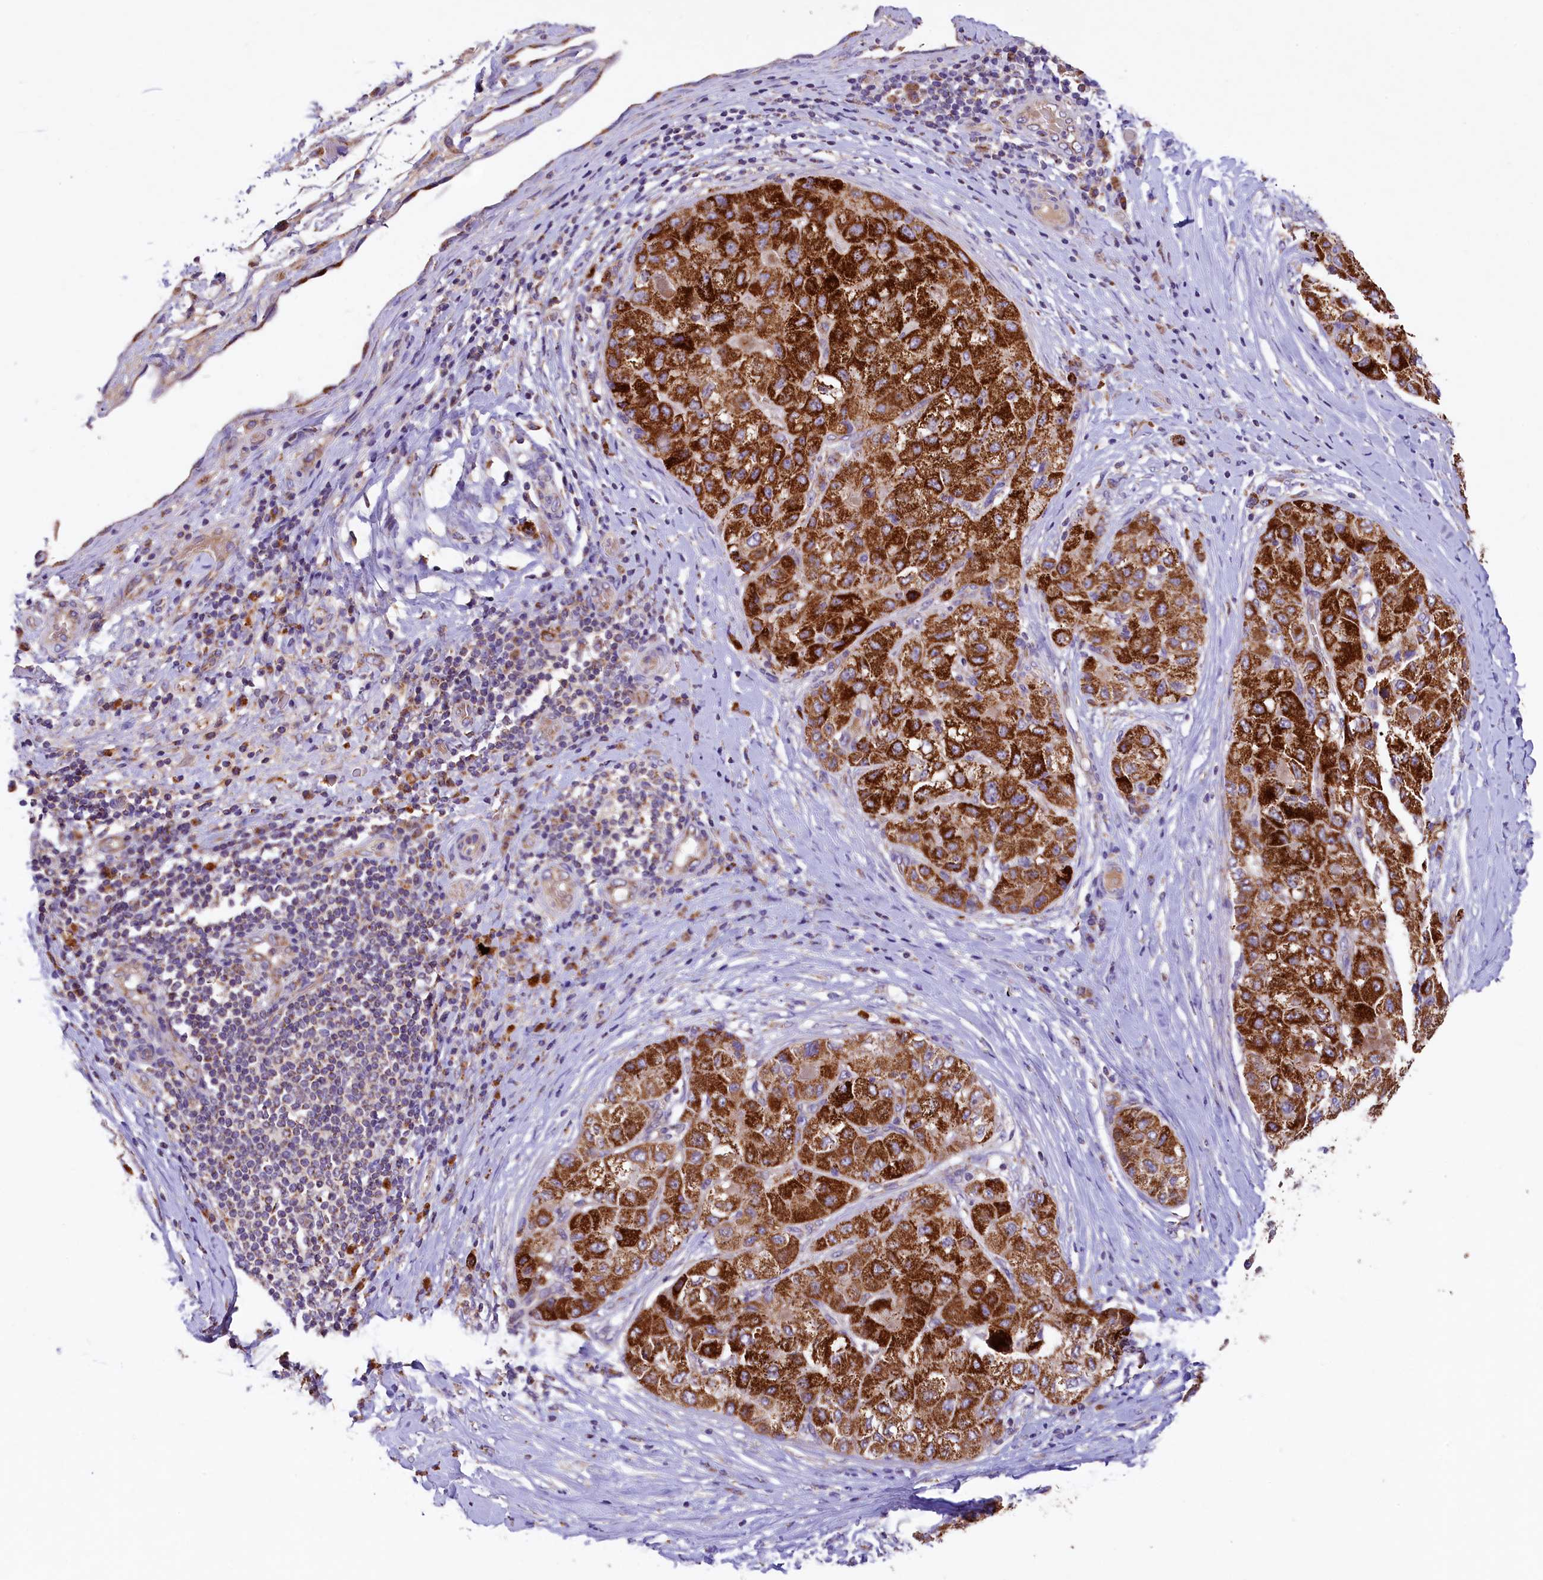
{"staining": {"intensity": "strong", "quantity": ">75%", "location": "cytoplasmic/membranous"}, "tissue": "liver cancer", "cell_type": "Tumor cells", "image_type": "cancer", "snomed": [{"axis": "morphology", "description": "Carcinoma, Hepatocellular, NOS"}, {"axis": "topography", "description": "Liver"}], "caption": "A high amount of strong cytoplasmic/membranous expression is seen in approximately >75% of tumor cells in liver cancer (hepatocellular carcinoma) tissue.", "gene": "PMPCB", "patient": {"sex": "male", "age": 80}}